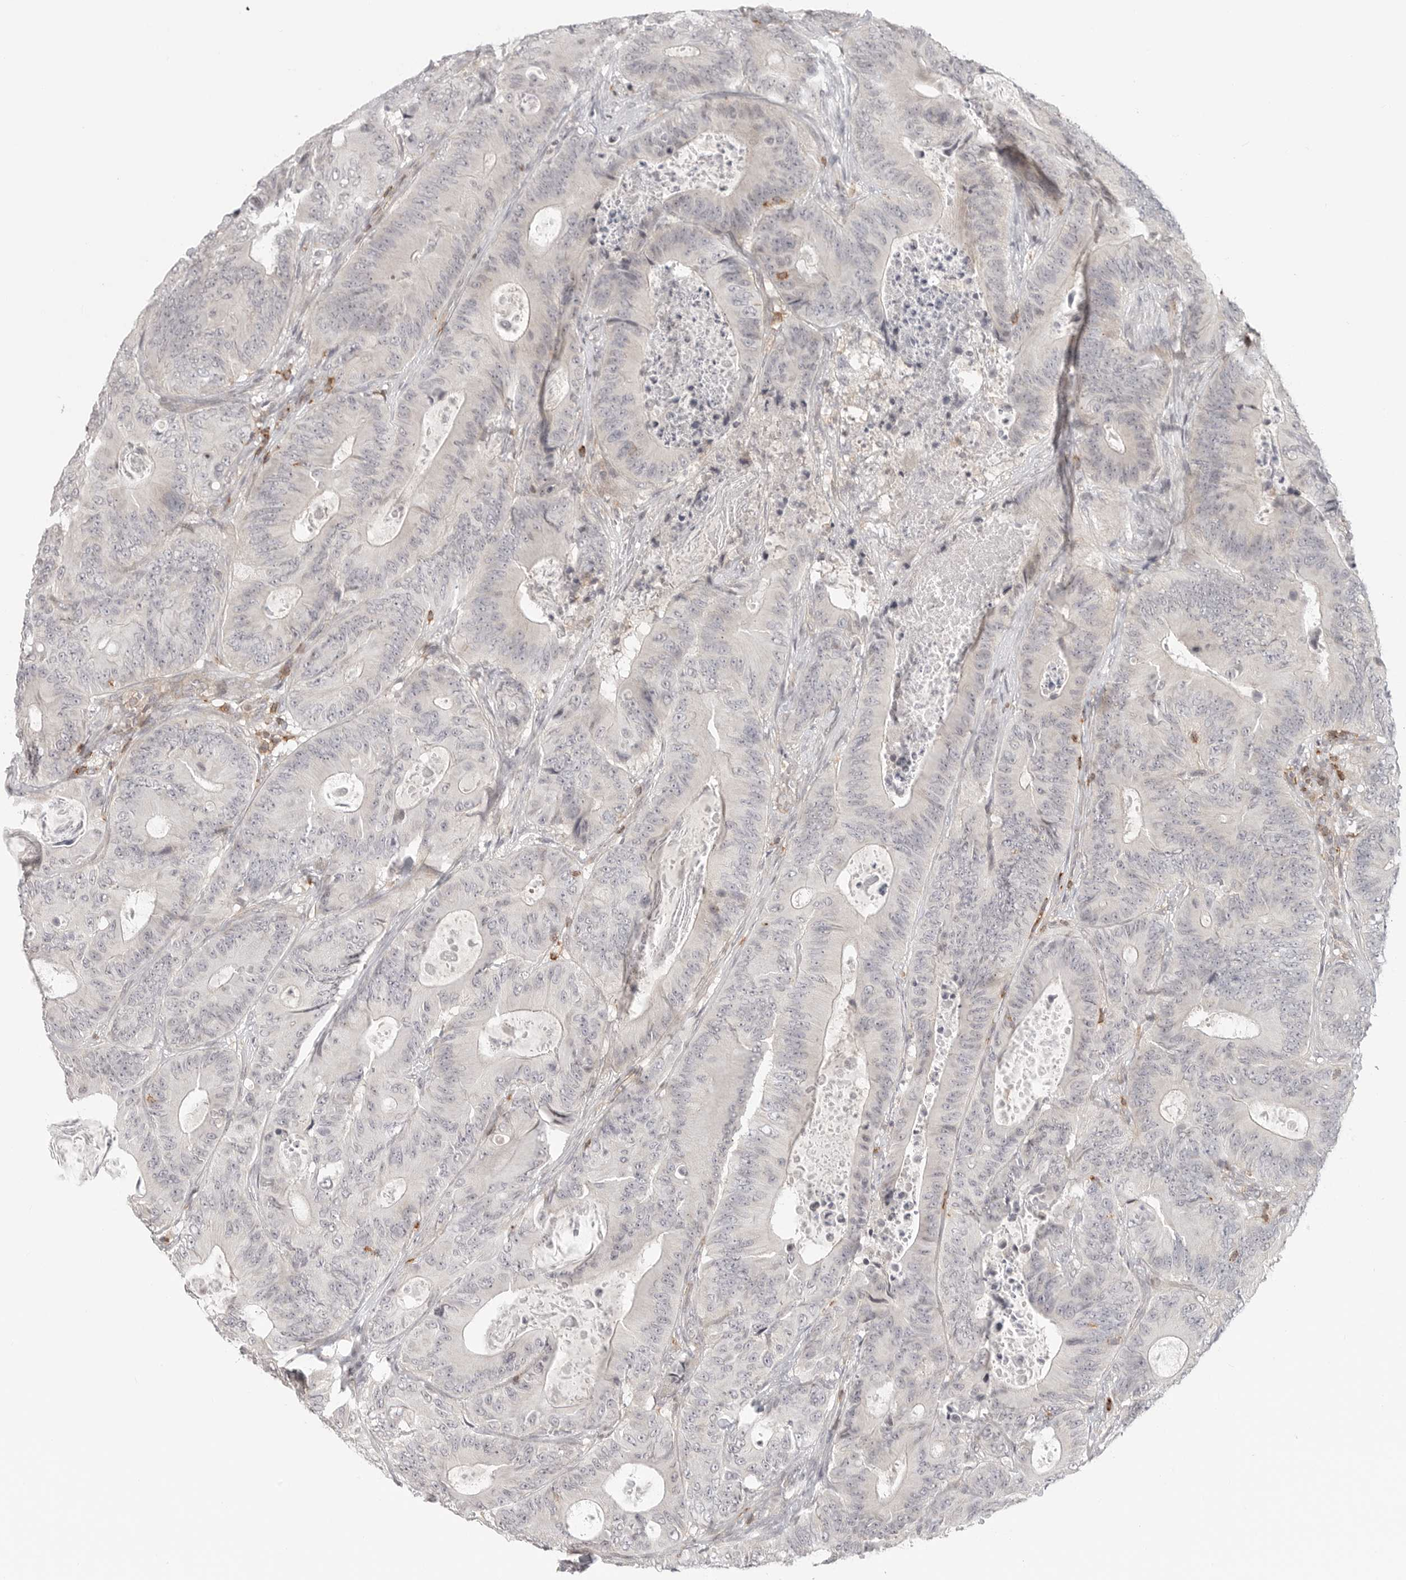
{"staining": {"intensity": "negative", "quantity": "none", "location": "none"}, "tissue": "colorectal cancer", "cell_type": "Tumor cells", "image_type": "cancer", "snomed": [{"axis": "morphology", "description": "Adenocarcinoma, NOS"}, {"axis": "topography", "description": "Colon"}], "caption": "High power microscopy histopathology image of an immunohistochemistry (IHC) image of colorectal cancer (adenocarcinoma), revealing no significant expression in tumor cells.", "gene": "SH3KBP1", "patient": {"sex": "male", "age": 83}}